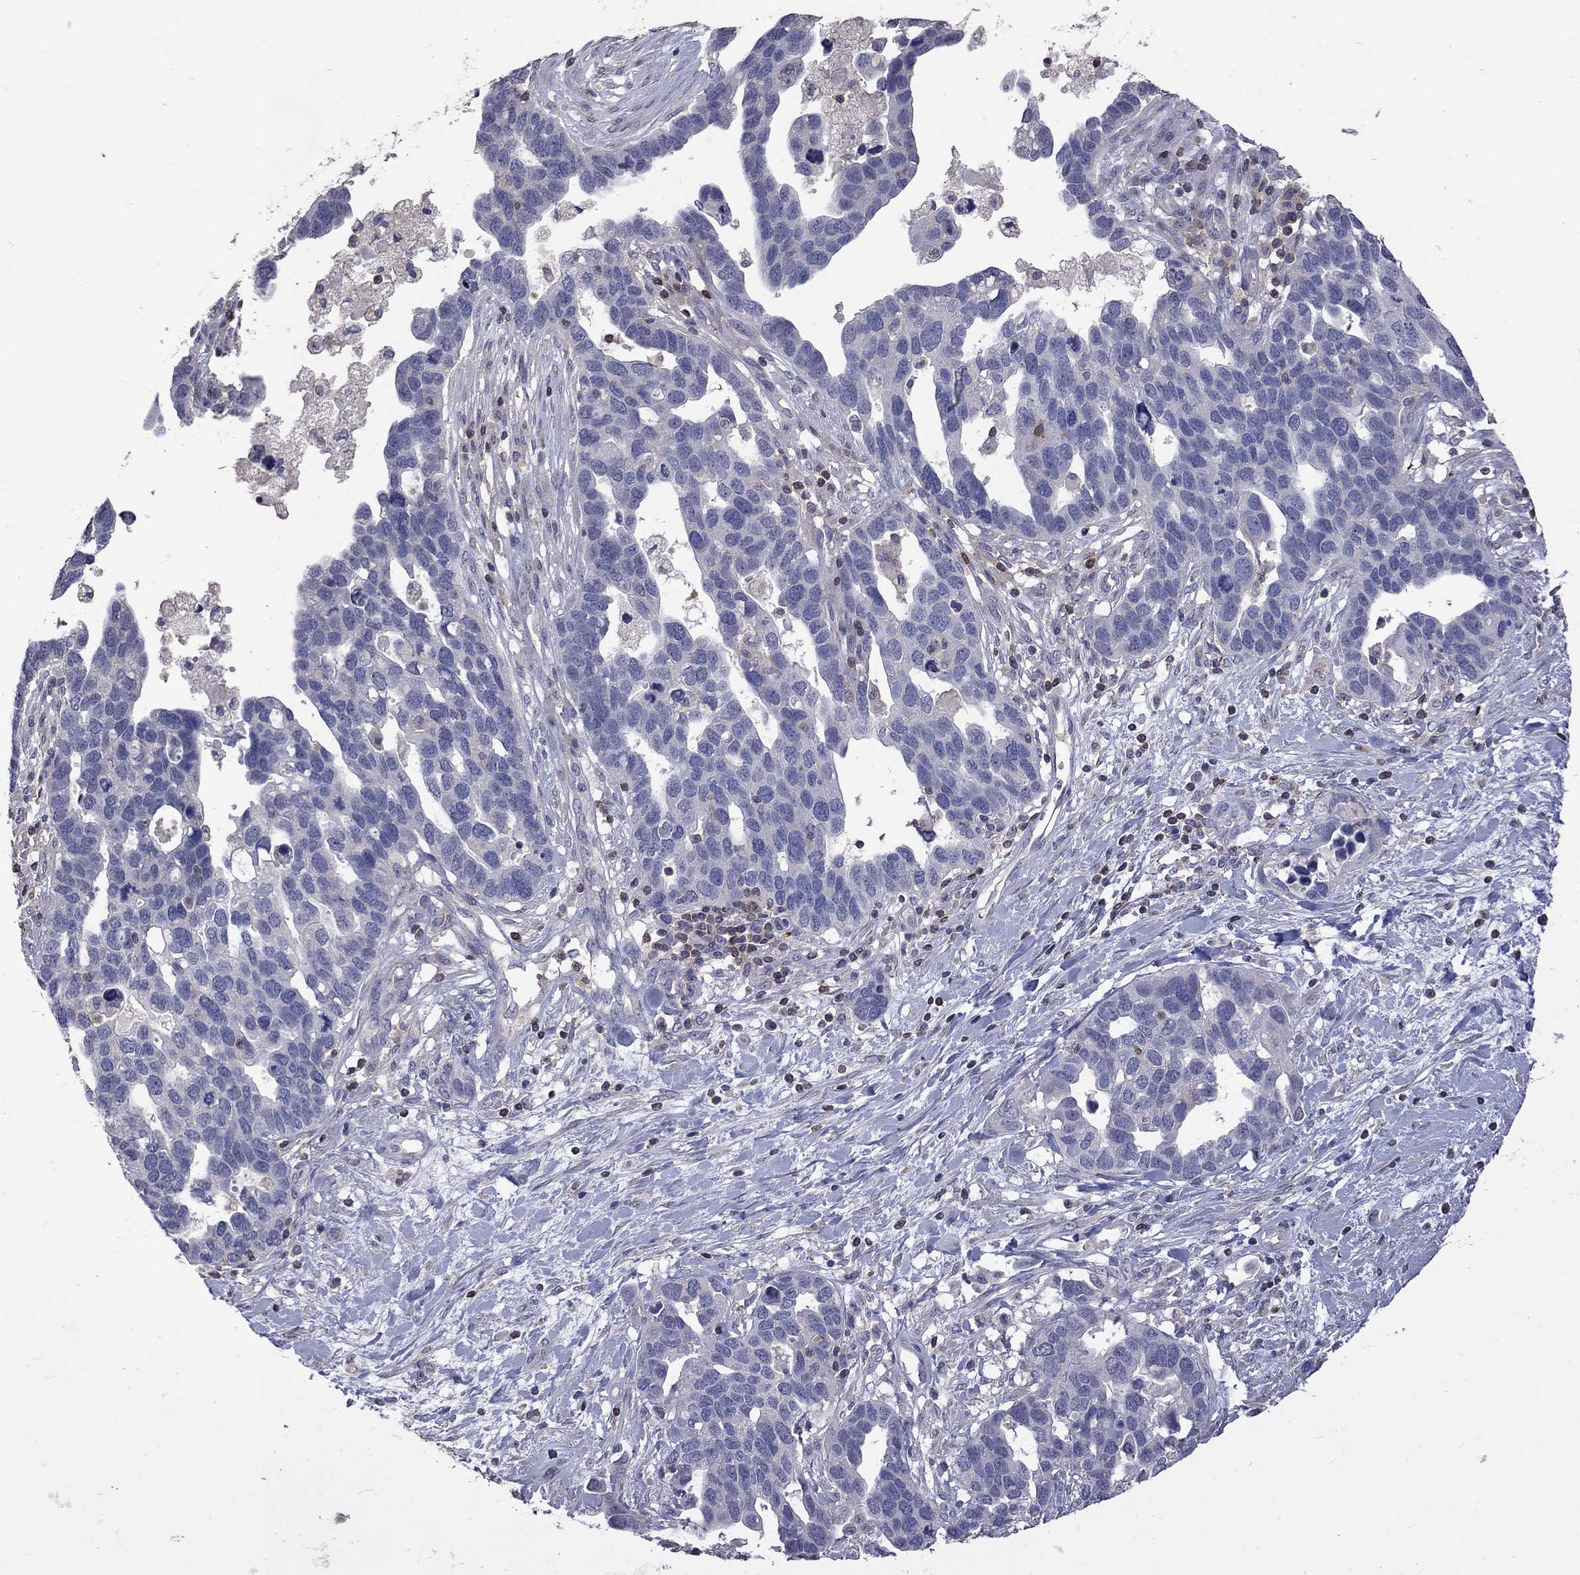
{"staining": {"intensity": "negative", "quantity": "none", "location": "none"}, "tissue": "ovarian cancer", "cell_type": "Tumor cells", "image_type": "cancer", "snomed": [{"axis": "morphology", "description": "Cystadenocarcinoma, serous, NOS"}, {"axis": "topography", "description": "Ovary"}], "caption": "A photomicrograph of human serous cystadenocarcinoma (ovarian) is negative for staining in tumor cells.", "gene": "IPCEF1", "patient": {"sex": "female", "age": 54}}